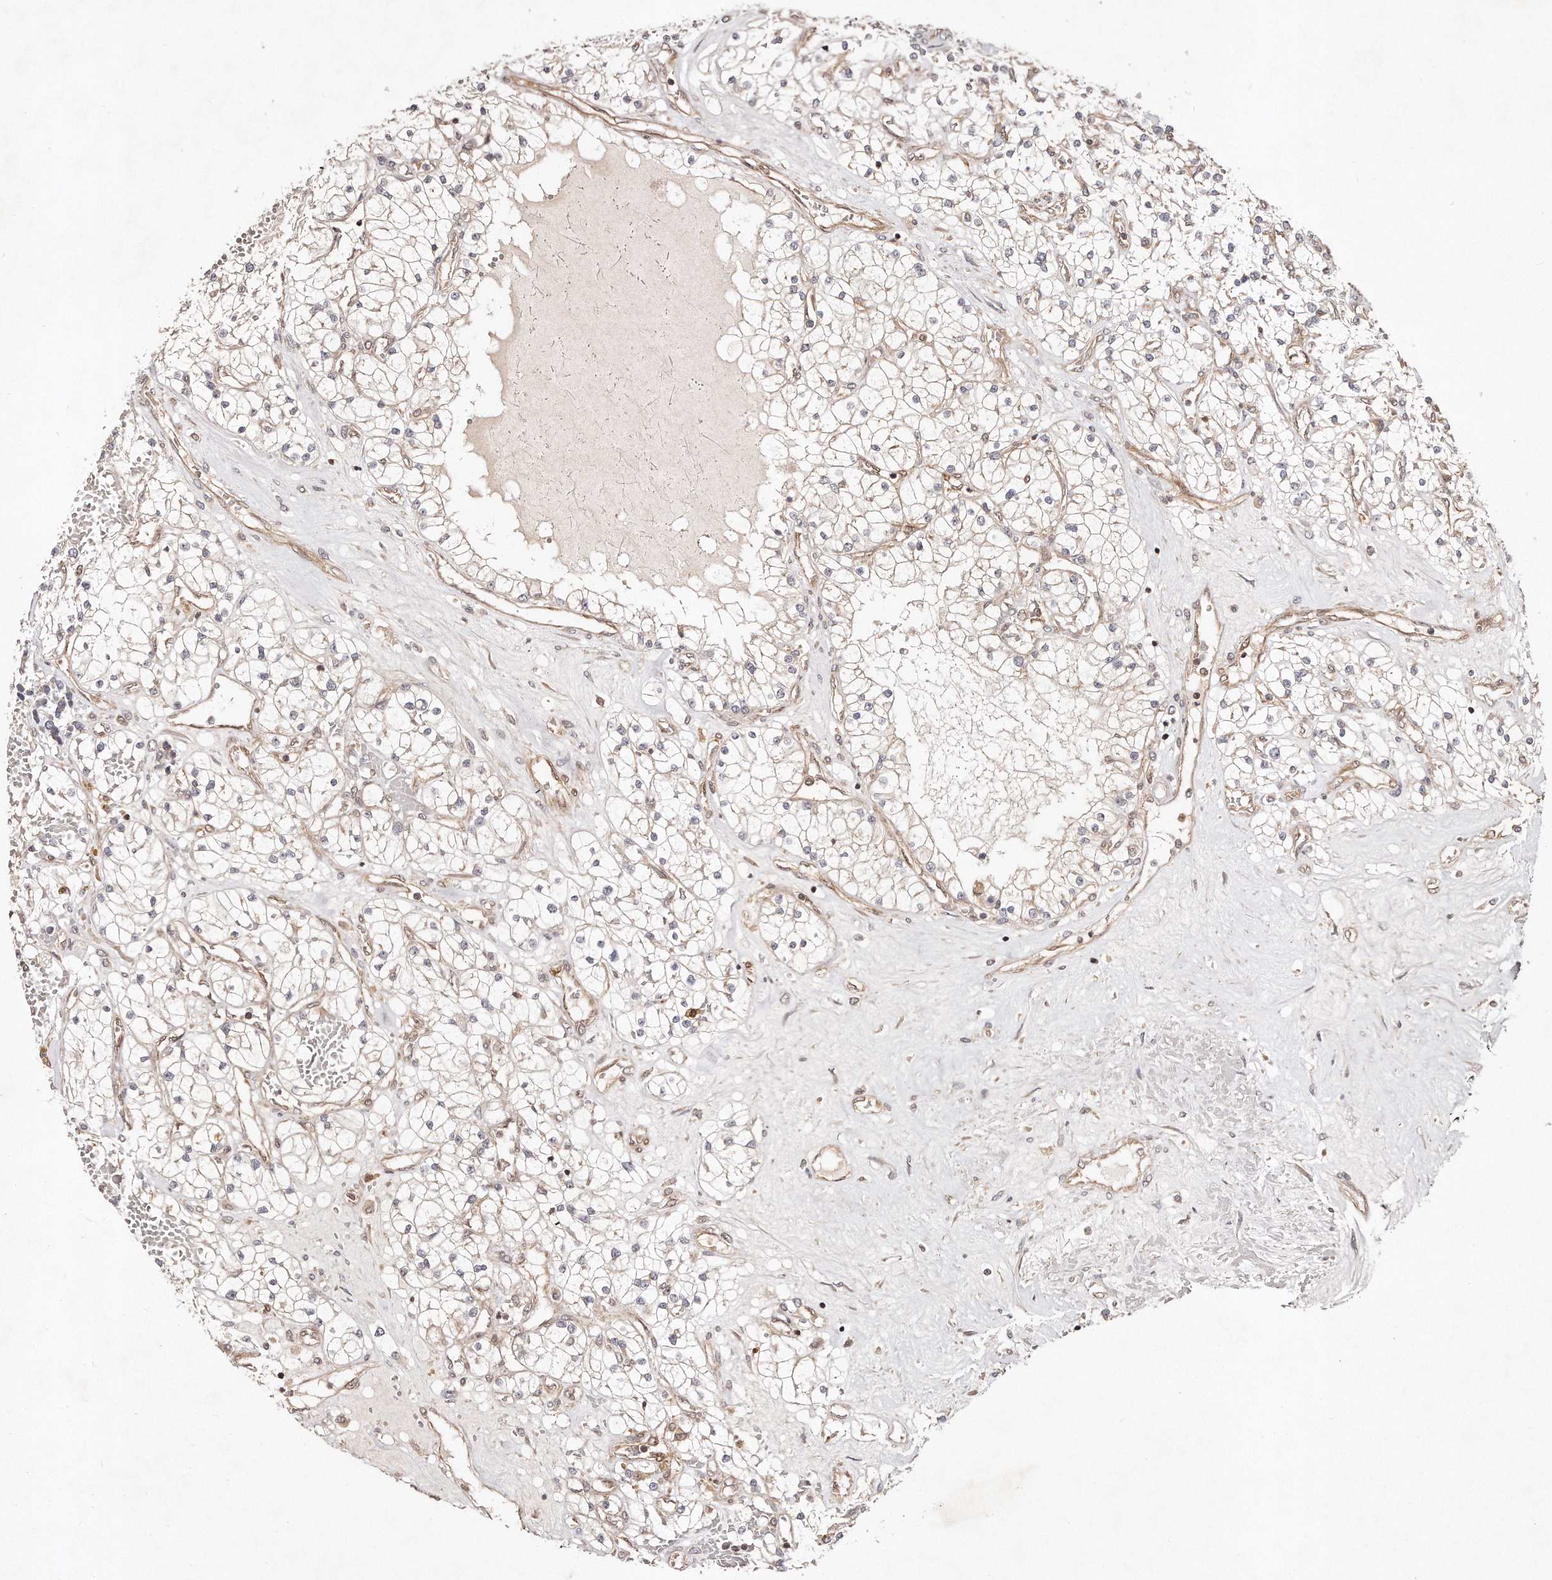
{"staining": {"intensity": "negative", "quantity": "none", "location": "none"}, "tissue": "renal cancer", "cell_type": "Tumor cells", "image_type": "cancer", "snomed": [{"axis": "morphology", "description": "Normal tissue, NOS"}, {"axis": "morphology", "description": "Adenocarcinoma, NOS"}, {"axis": "topography", "description": "Kidney"}], "caption": "This histopathology image is of renal cancer (adenocarcinoma) stained with immunohistochemistry (IHC) to label a protein in brown with the nuclei are counter-stained blue. There is no staining in tumor cells.", "gene": "GBP4", "patient": {"sex": "male", "age": 68}}